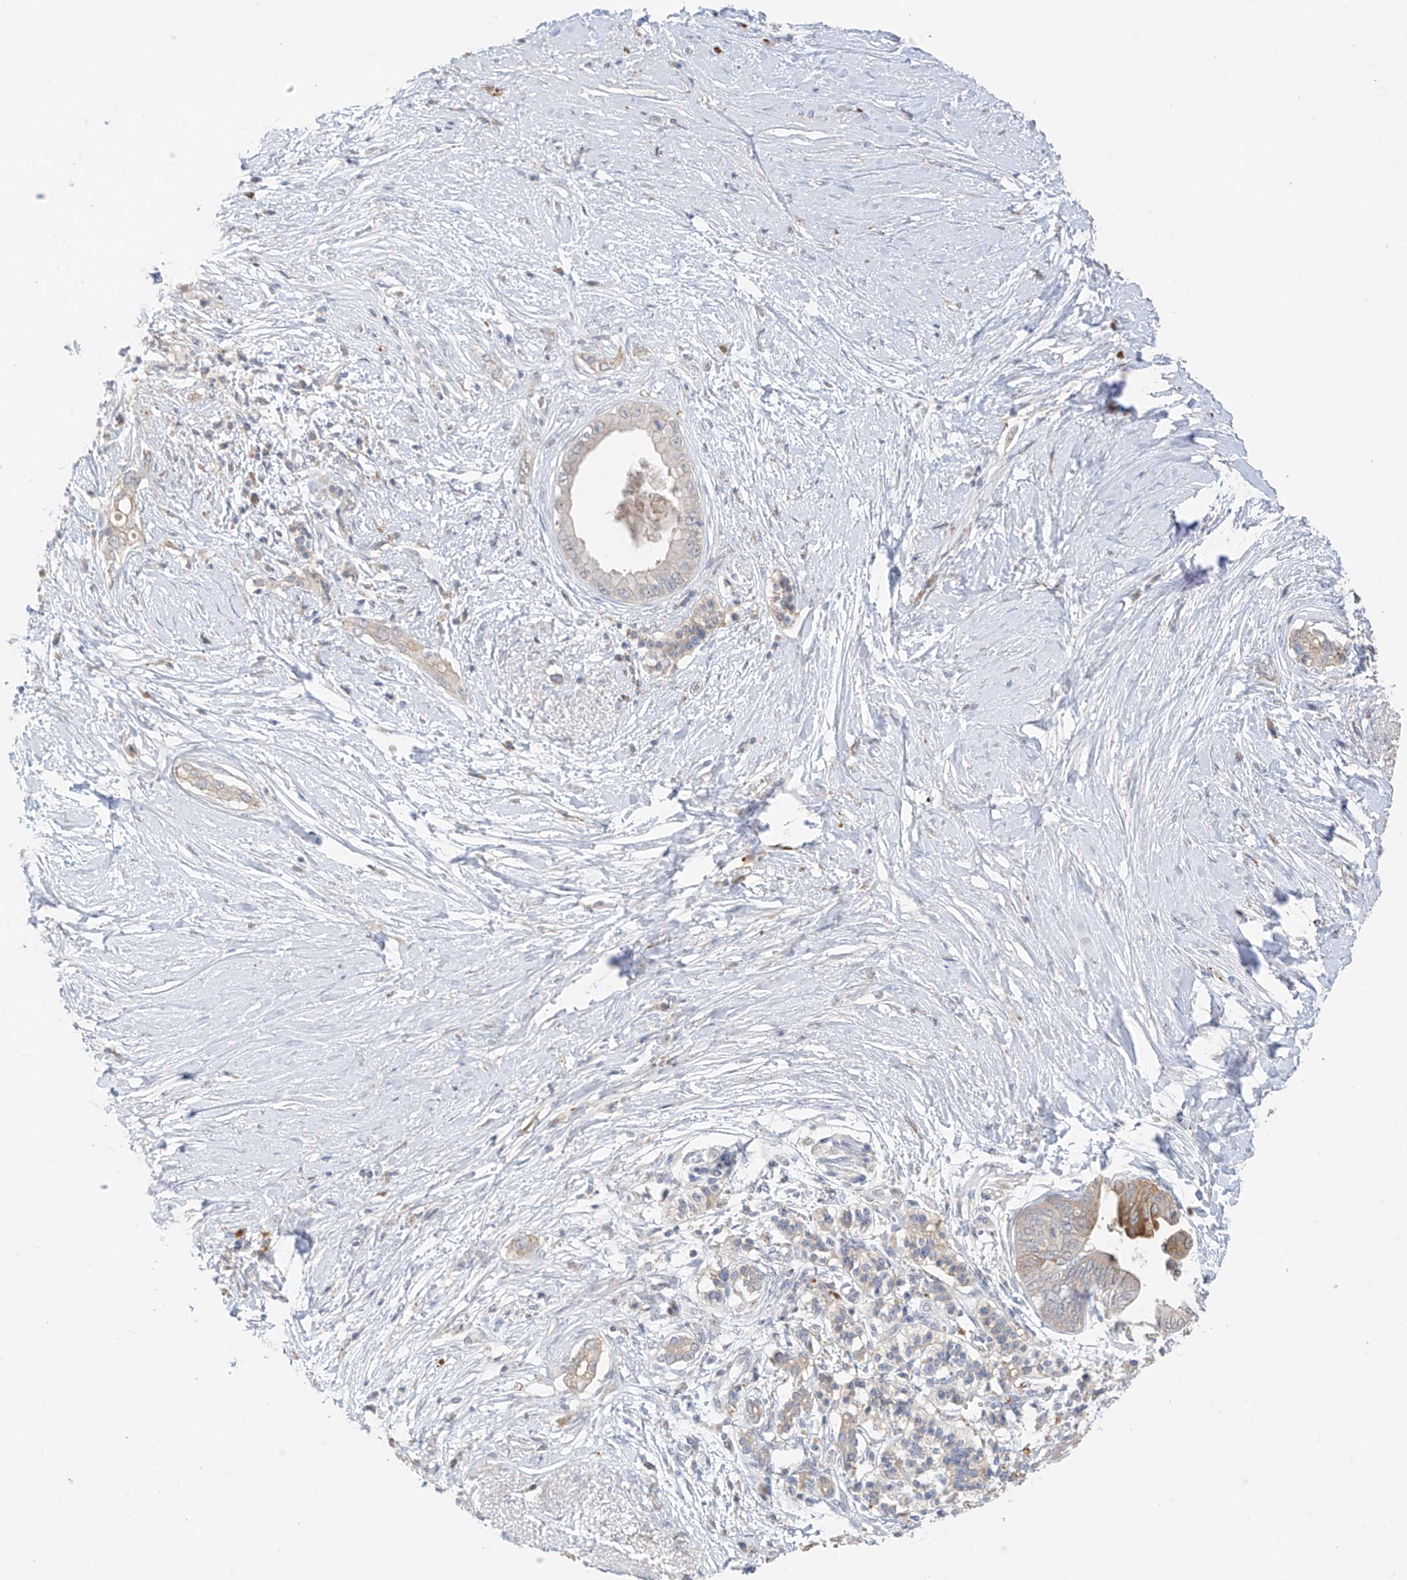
{"staining": {"intensity": "negative", "quantity": "none", "location": "none"}, "tissue": "pancreatic cancer", "cell_type": "Tumor cells", "image_type": "cancer", "snomed": [{"axis": "morphology", "description": "Normal tissue, NOS"}, {"axis": "morphology", "description": "Adenocarcinoma, NOS"}, {"axis": "topography", "description": "Pancreas"}, {"axis": "topography", "description": "Peripheral nerve tissue"}], "caption": "An immunohistochemistry histopathology image of pancreatic cancer (adenocarcinoma) is shown. There is no staining in tumor cells of pancreatic cancer (adenocarcinoma).", "gene": "CAPN13", "patient": {"sex": "male", "age": 59}}